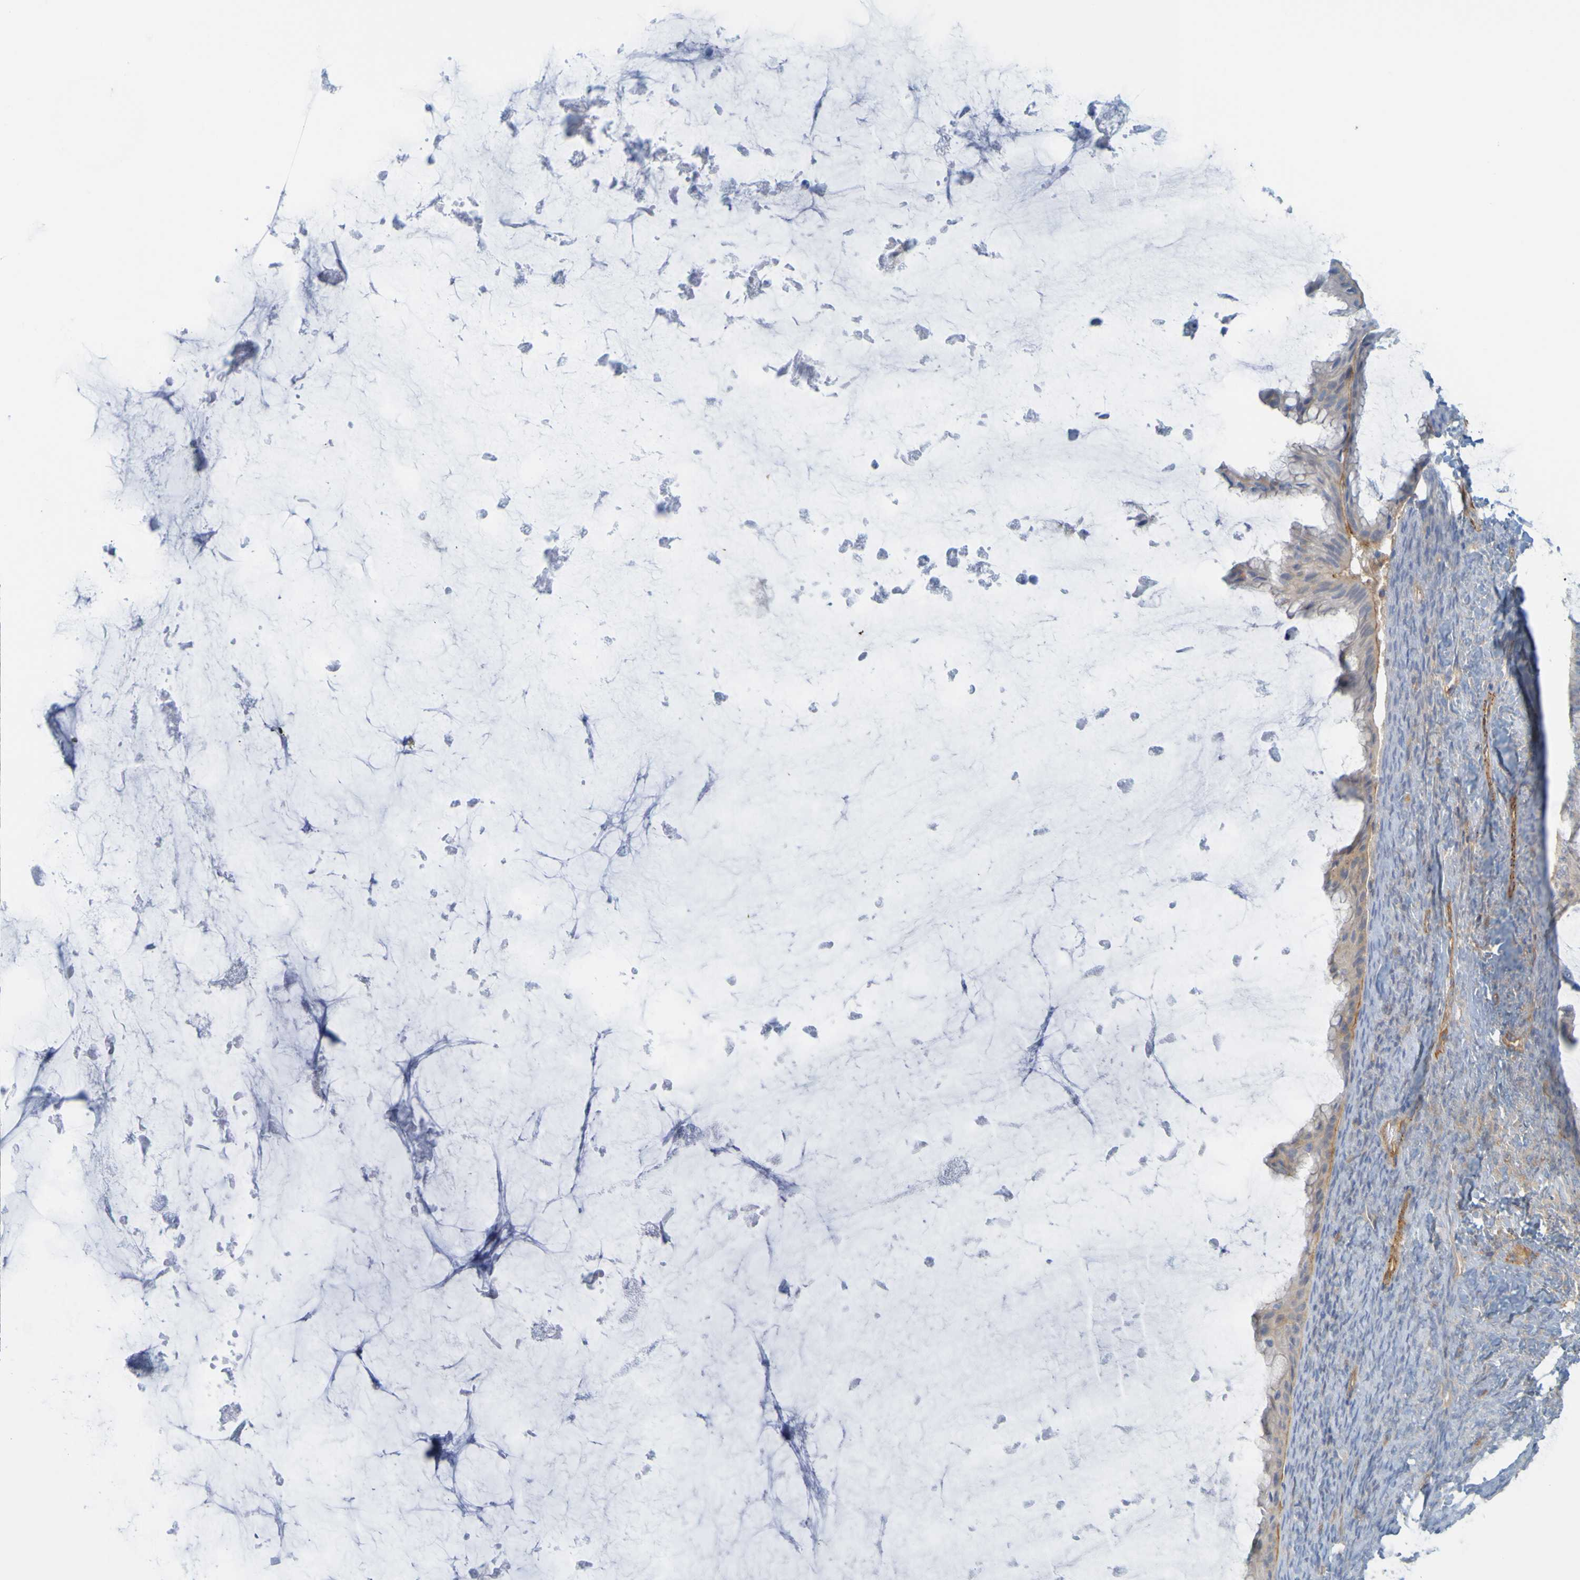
{"staining": {"intensity": "weak", "quantity": ">75%", "location": "cytoplasmic/membranous"}, "tissue": "ovarian cancer", "cell_type": "Tumor cells", "image_type": "cancer", "snomed": [{"axis": "morphology", "description": "Cystadenocarcinoma, mucinous, NOS"}, {"axis": "topography", "description": "Ovary"}], "caption": "IHC image of neoplastic tissue: ovarian mucinous cystadenocarcinoma stained using IHC reveals low levels of weak protein expression localized specifically in the cytoplasmic/membranous of tumor cells, appearing as a cytoplasmic/membranous brown color.", "gene": "APPL1", "patient": {"sex": "female", "age": 61}}